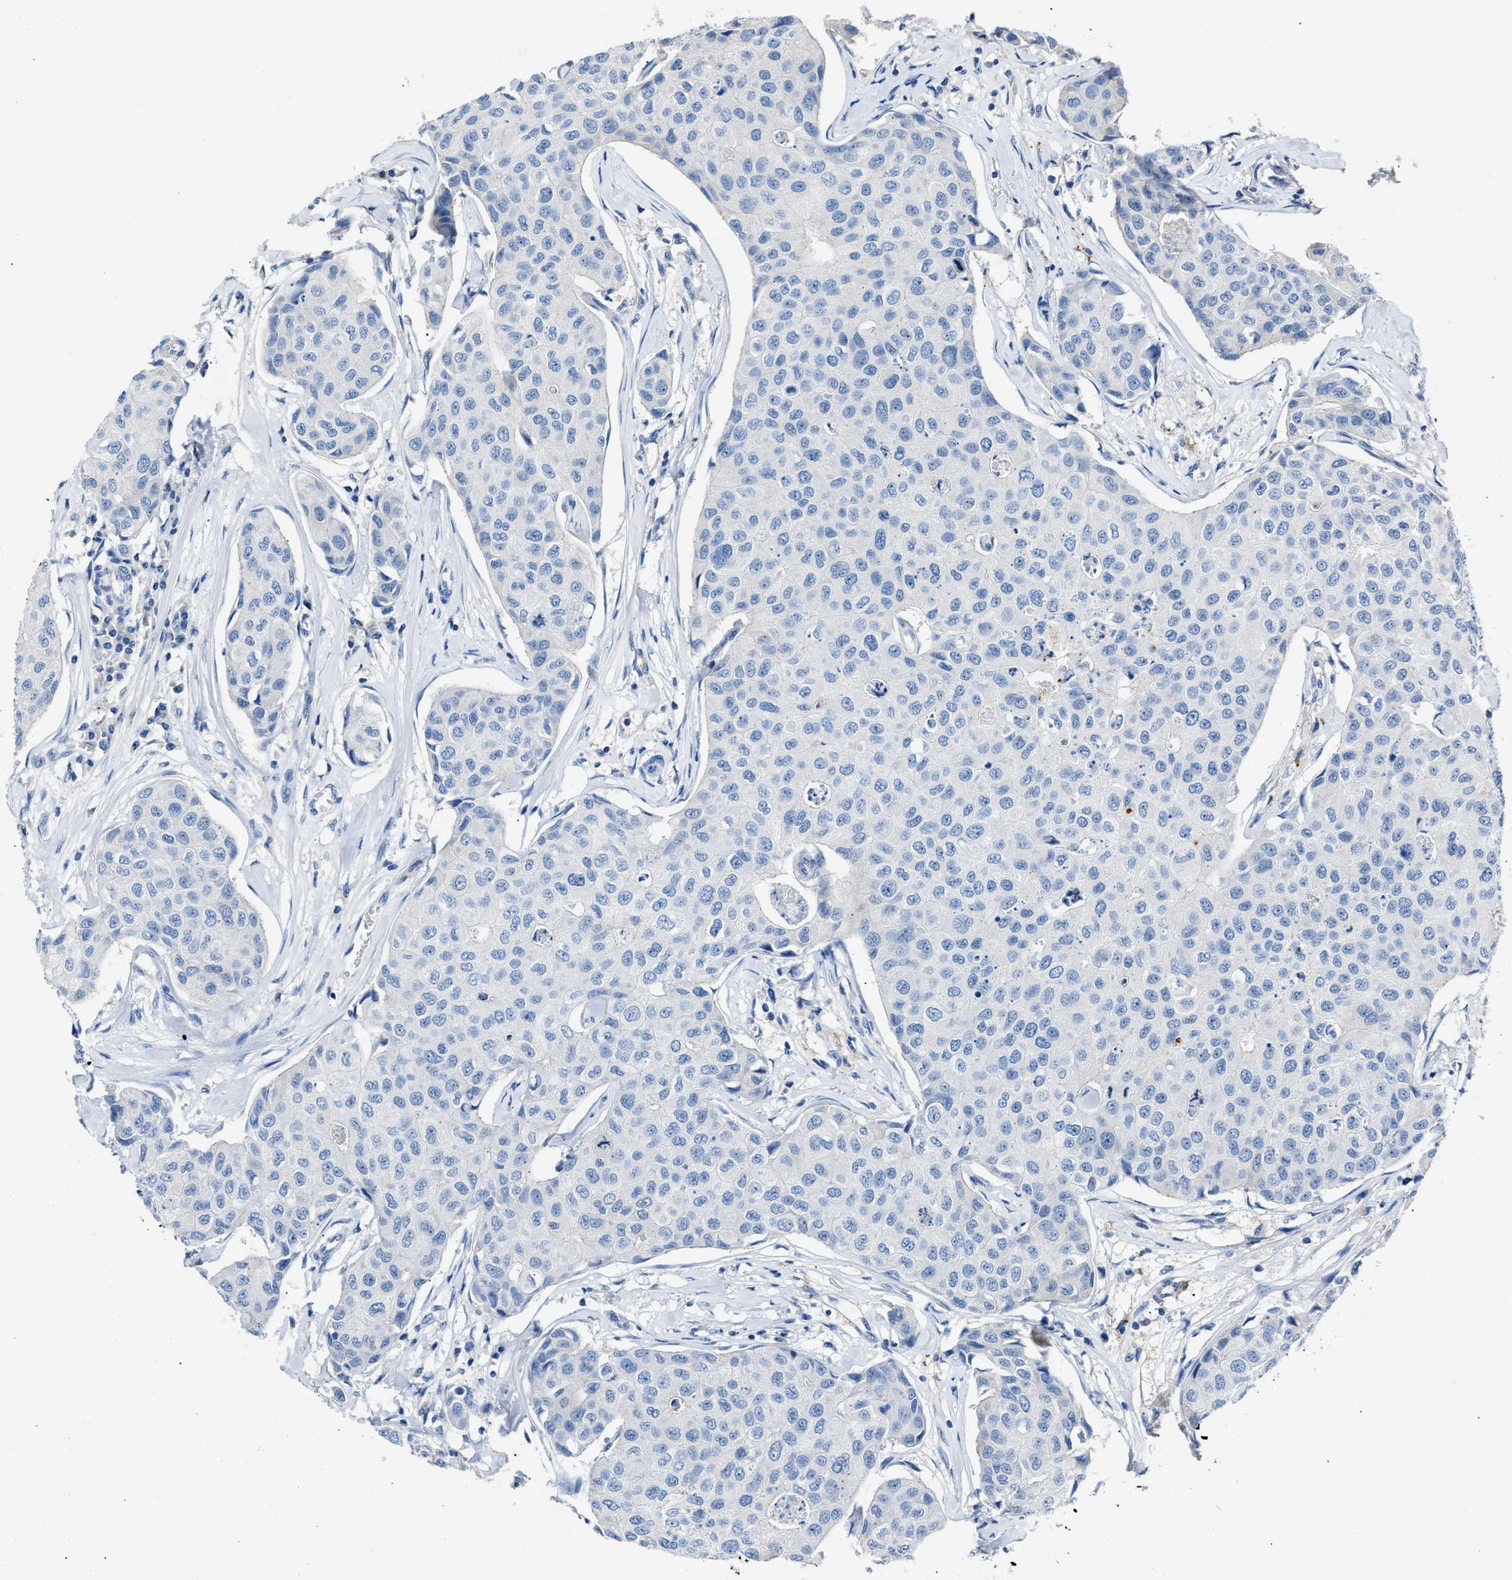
{"staining": {"intensity": "negative", "quantity": "none", "location": "none"}, "tissue": "breast cancer", "cell_type": "Tumor cells", "image_type": "cancer", "snomed": [{"axis": "morphology", "description": "Duct carcinoma"}, {"axis": "topography", "description": "Breast"}], "caption": "This is a photomicrograph of IHC staining of breast cancer (intraductal carcinoma), which shows no staining in tumor cells.", "gene": "DNAAF5", "patient": {"sex": "female", "age": 80}}